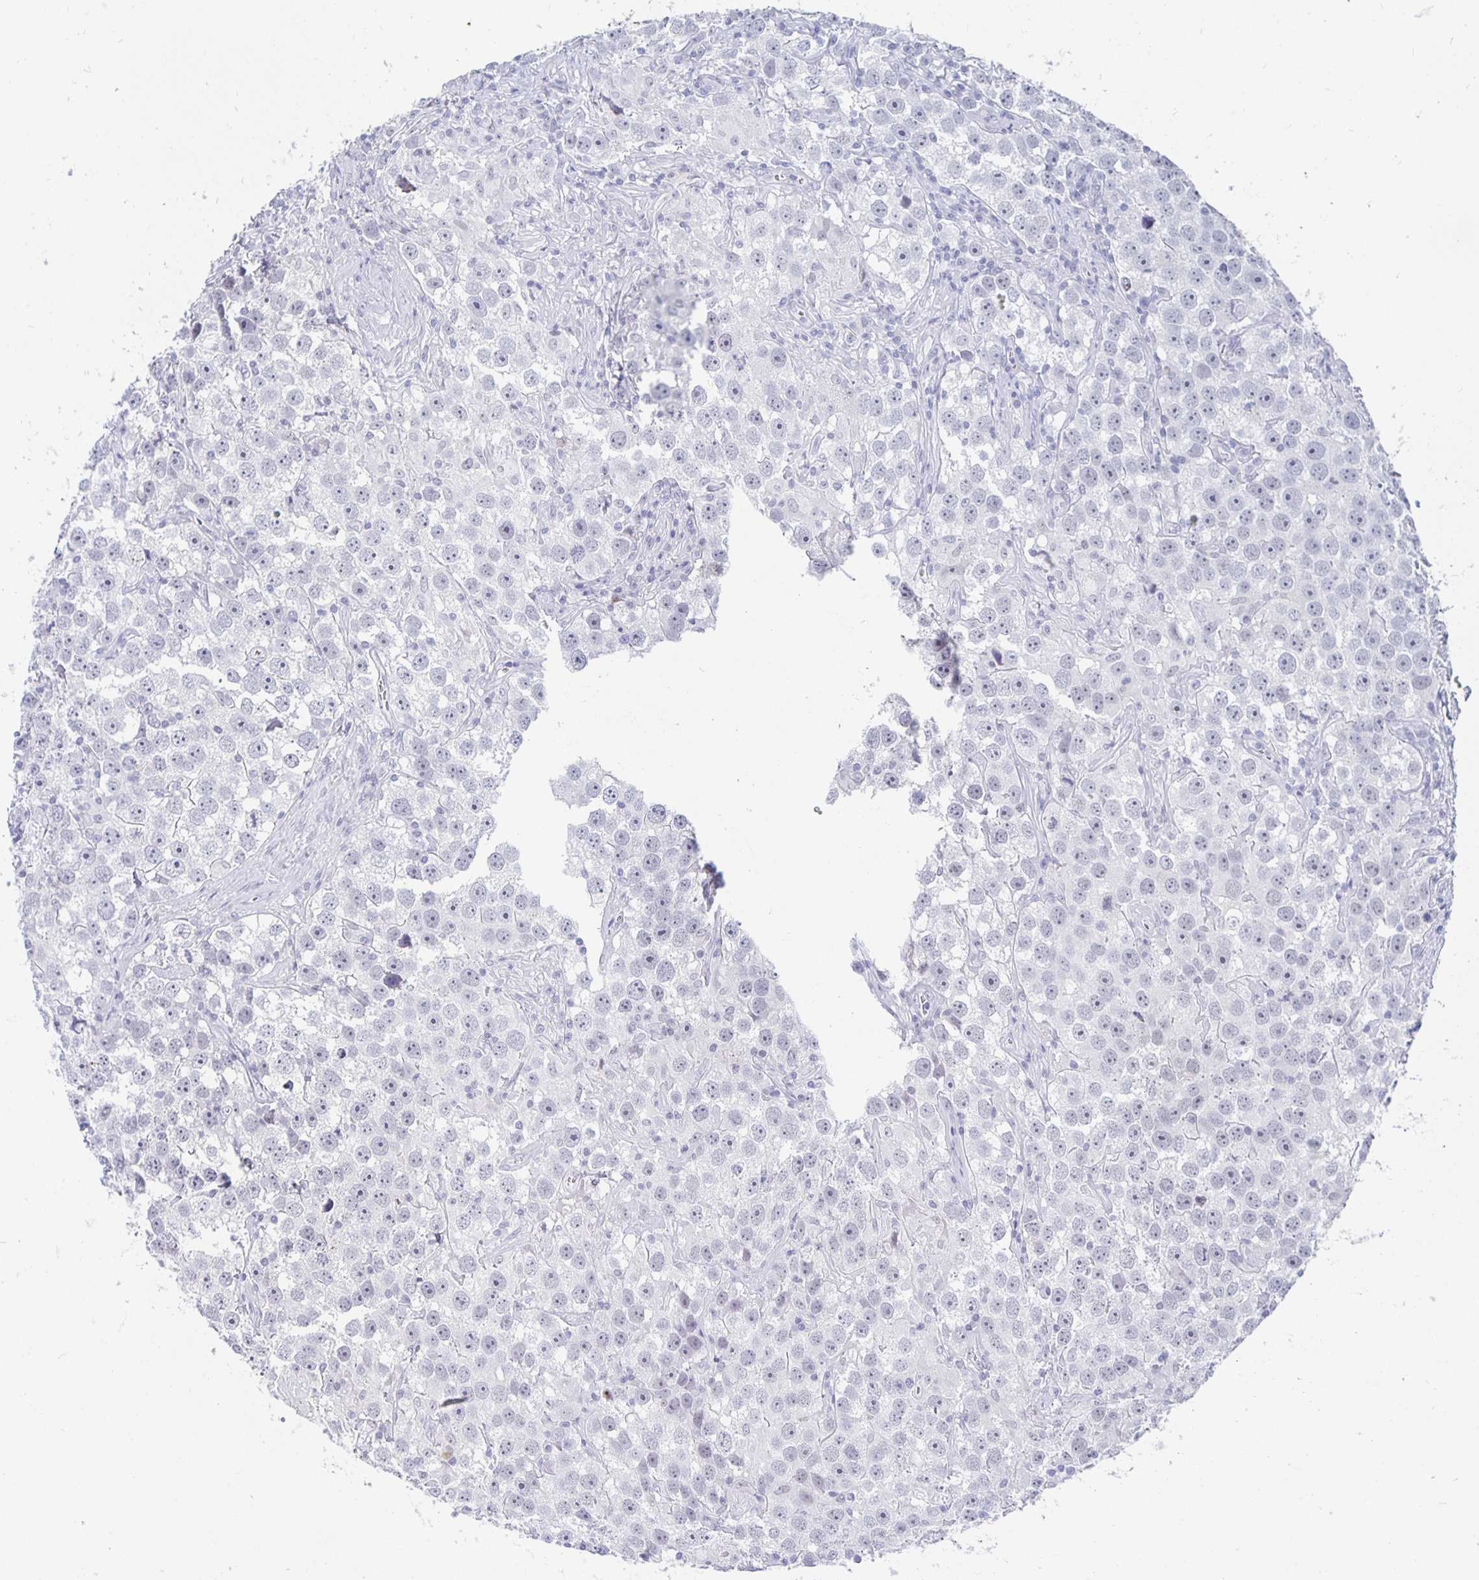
{"staining": {"intensity": "negative", "quantity": "none", "location": "none"}, "tissue": "testis cancer", "cell_type": "Tumor cells", "image_type": "cancer", "snomed": [{"axis": "morphology", "description": "Seminoma, NOS"}, {"axis": "topography", "description": "Testis"}], "caption": "A high-resolution micrograph shows immunohistochemistry (IHC) staining of testis cancer (seminoma), which demonstrates no significant positivity in tumor cells. (DAB immunohistochemistry visualized using brightfield microscopy, high magnification).", "gene": "ZNF691", "patient": {"sex": "male", "age": 49}}